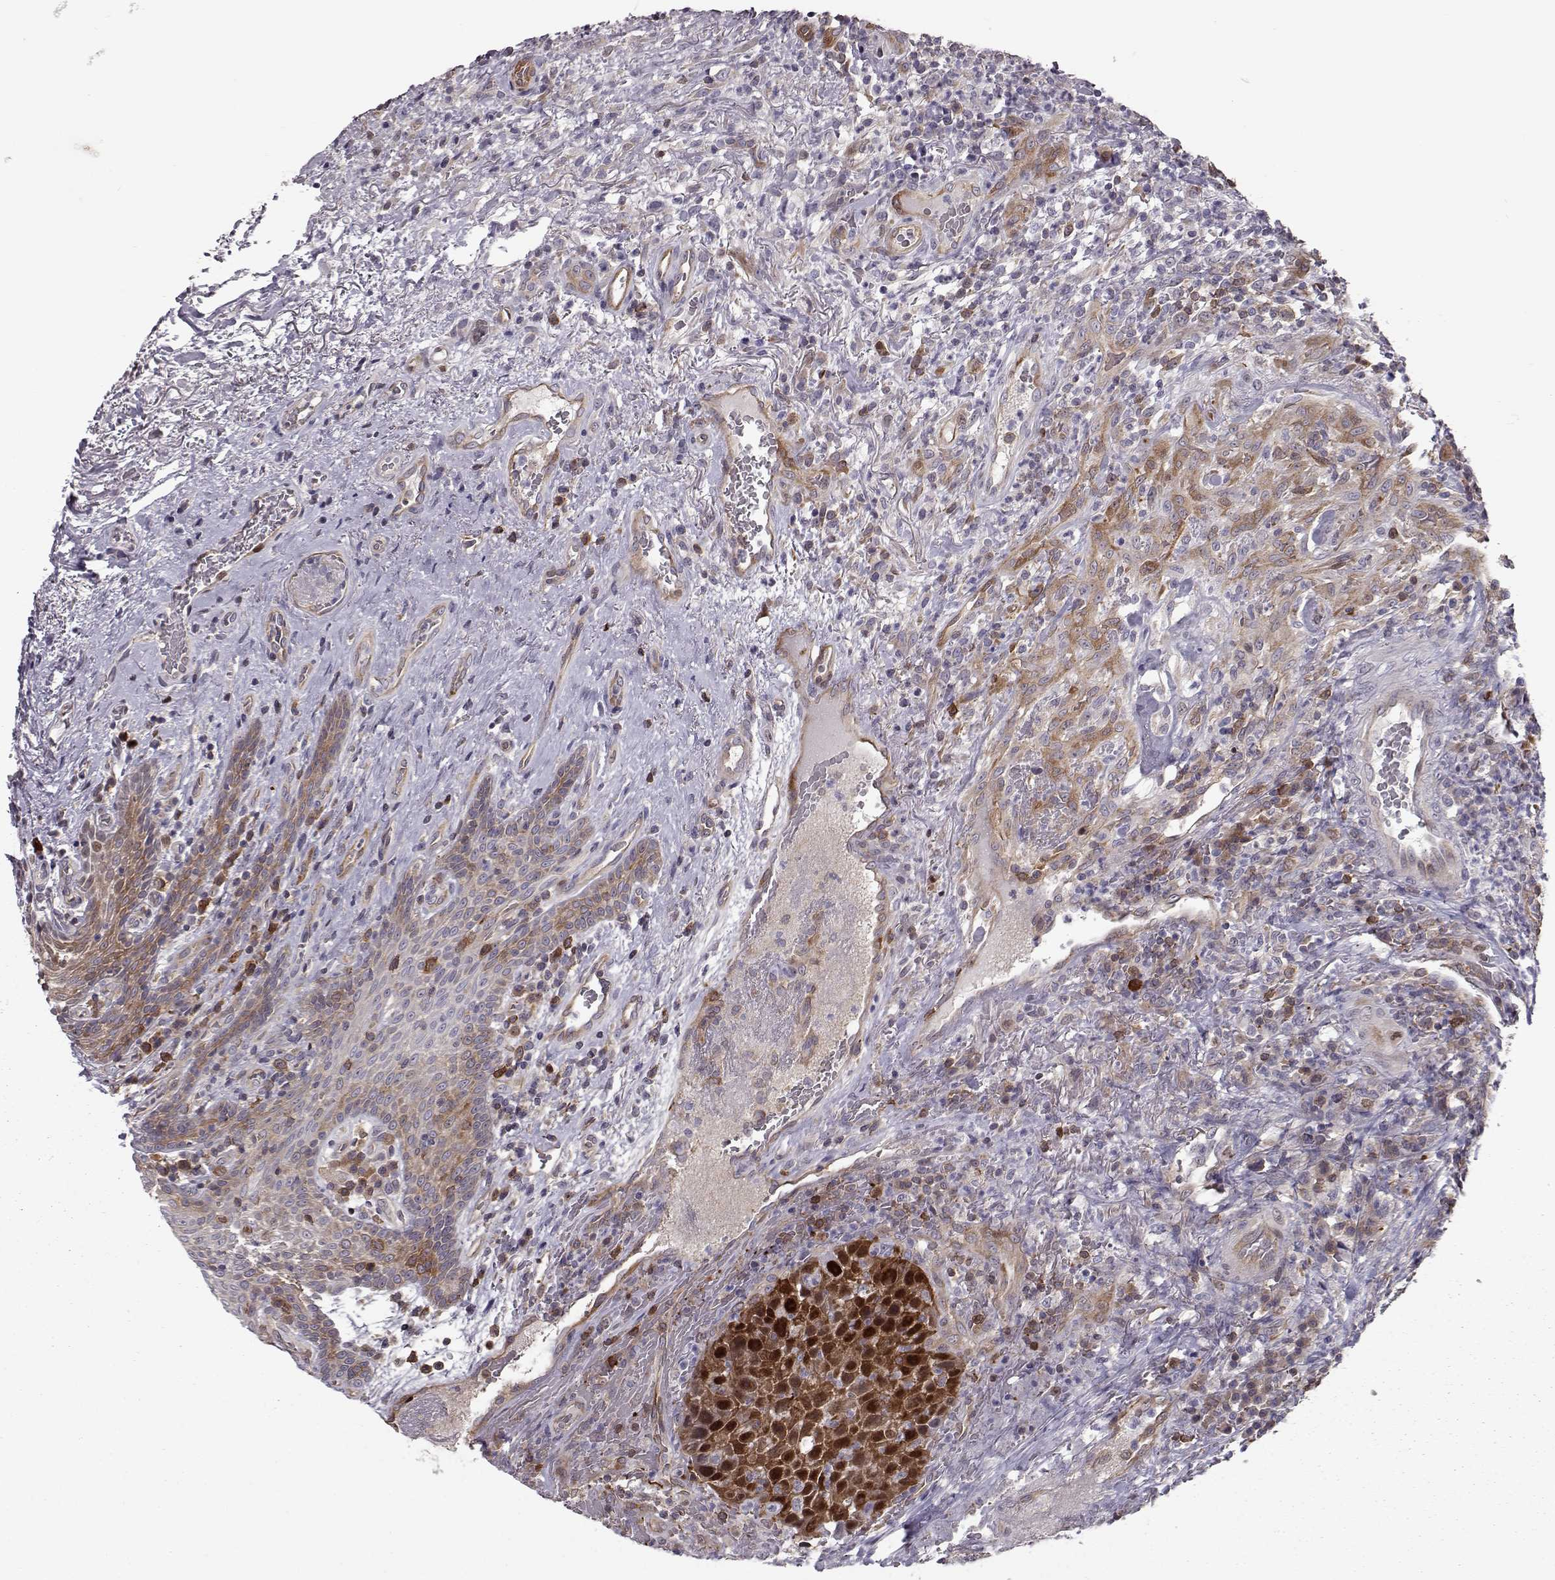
{"staining": {"intensity": "strong", "quantity": ">75%", "location": "cytoplasmic/membranous,nuclear"}, "tissue": "head and neck cancer", "cell_type": "Tumor cells", "image_type": "cancer", "snomed": [{"axis": "morphology", "description": "Squamous cell carcinoma, NOS"}, {"axis": "topography", "description": "Head-Neck"}], "caption": "Immunohistochemistry staining of squamous cell carcinoma (head and neck), which displays high levels of strong cytoplasmic/membranous and nuclear staining in approximately >75% of tumor cells indicating strong cytoplasmic/membranous and nuclear protein staining. The staining was performed using DAB (3,3'-diaminobenzidine) (brown) for protein detection and nuclei were counterstained in hematoxylin (blue).", "gene": "RANBP1", "patient": {"sex": "male", "age": 69}}